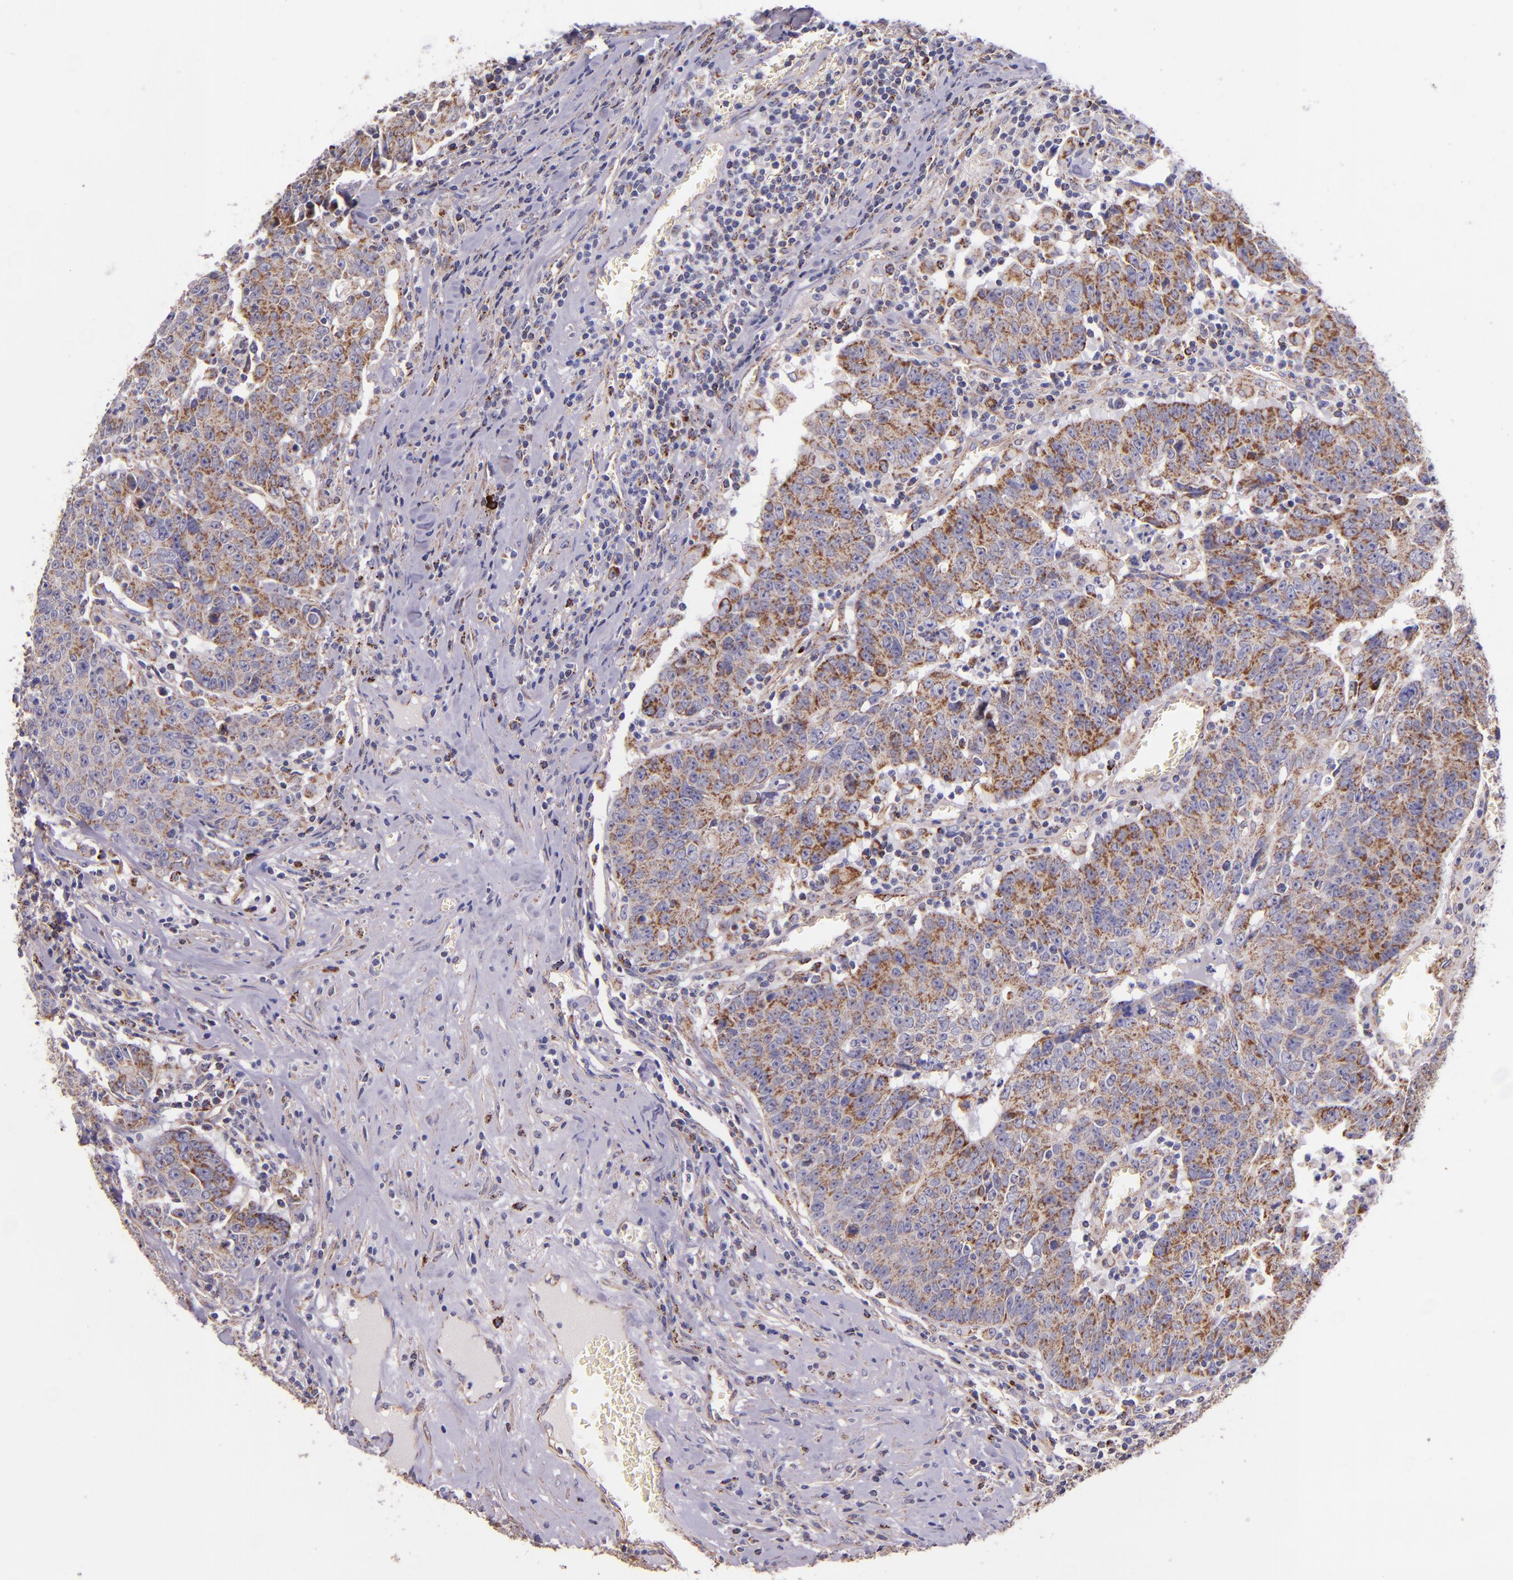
{"staining": {"intensity": "moderate", "quantity": "25%-75%", "location": "cytoplasmic/membranous"}, "tissue": "colorectal cancer", "cell_type": "Tumor cells", "image_type": "cancer", "snomed": [{"axis": "morphology", "description": "Adenocarcinoma, NOS"}, {"axis": "topography", "description": "Colon"}], "caption": "An immunohistochemistry photomicrograph of neoplastic tissue is shown. Protein staining in brown highlights moderate cytoplasmic/membranous positivity in colorectal cancer within tumor cells.", "gene": "IDH3G", "patient": {"sex": "female", "age": 53}}